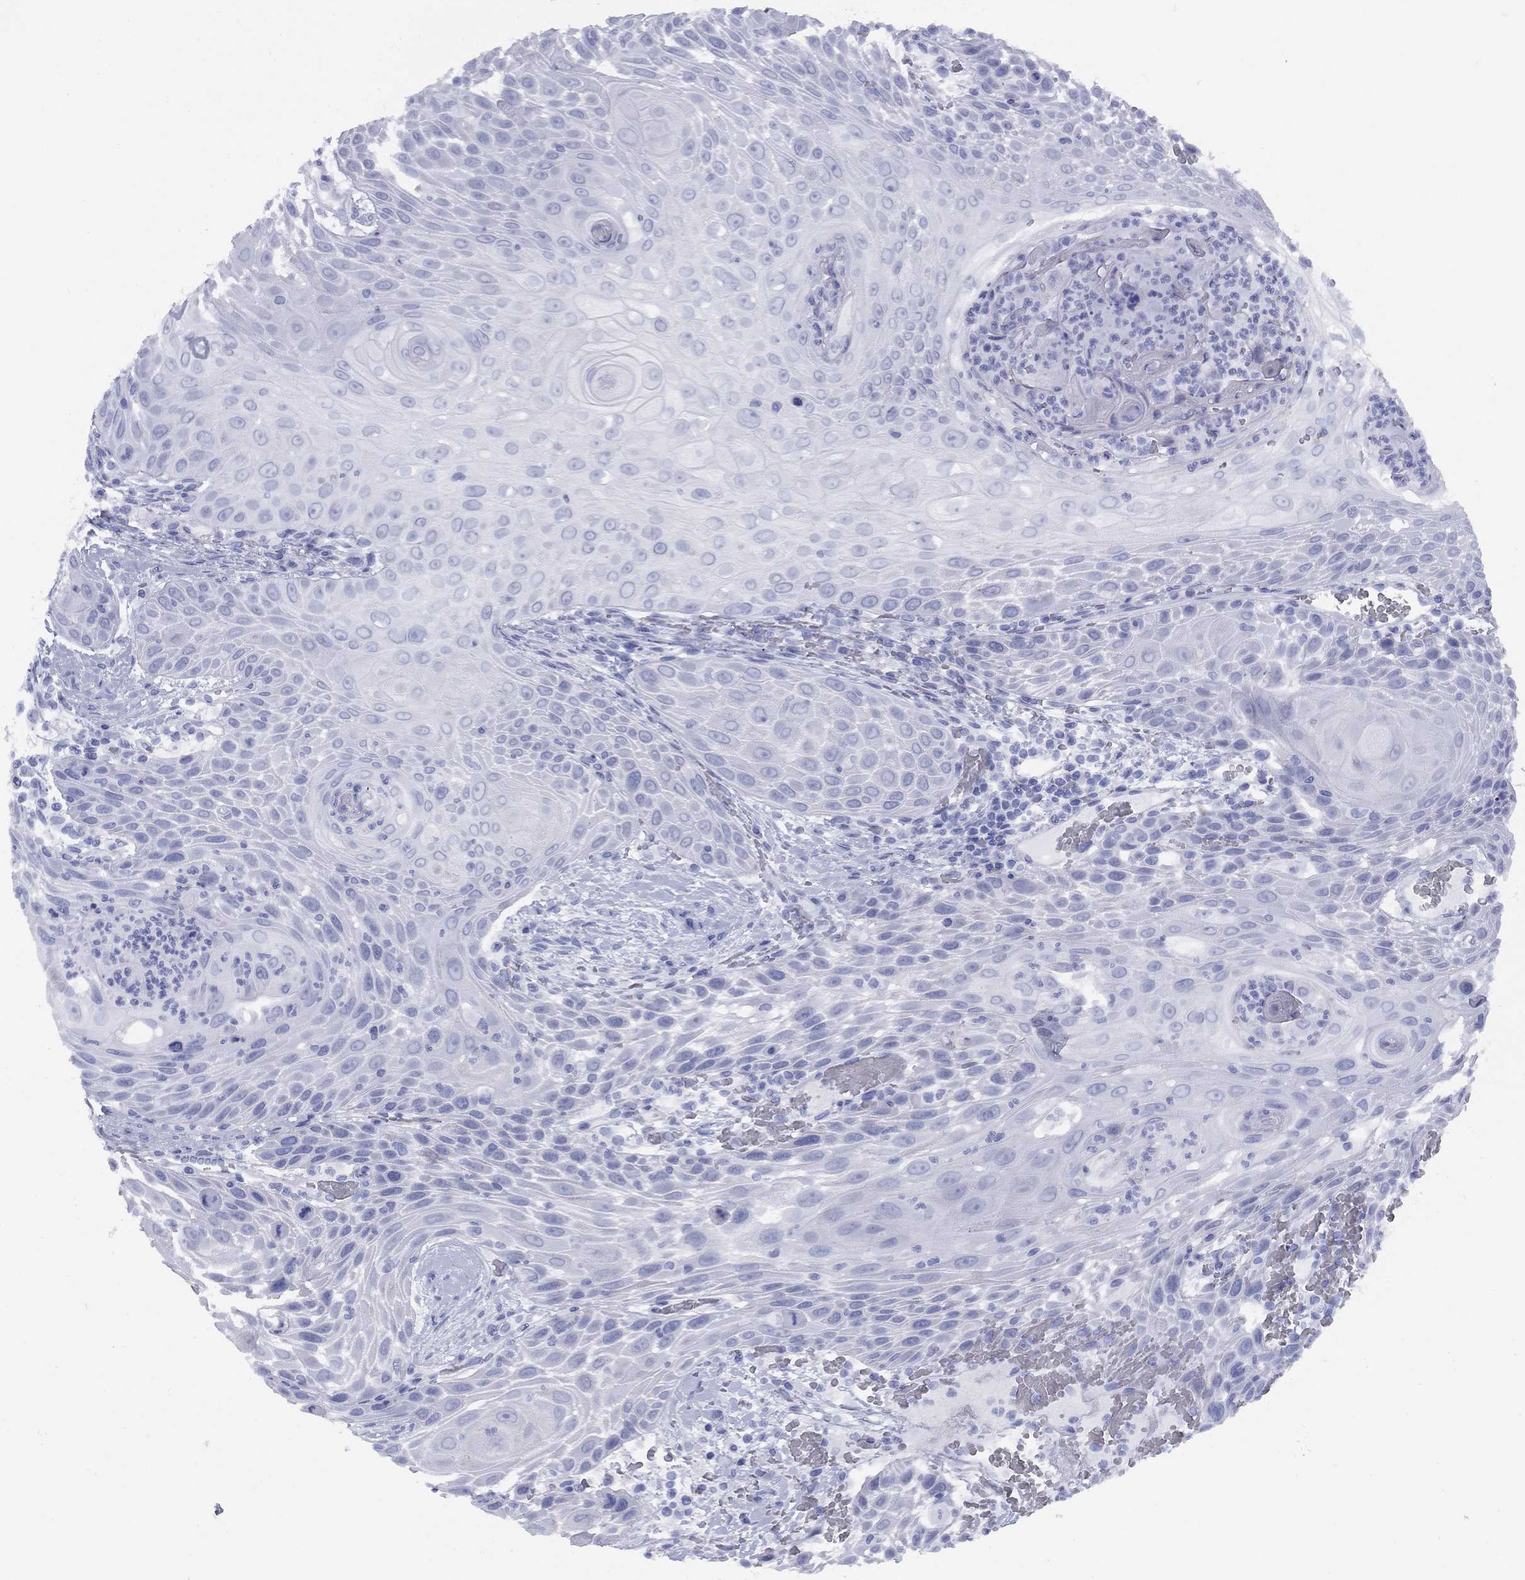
{"staining": {"intensity": "negative", "quantity": "none", "location": "none"}, "tissue": "head and neck cancer", "cell_type": "Tumor cells", "image_type": "cancer", "snomed": [{"axis": "morphology", "description": "Squamous cell carcinoma, NOS"}, {"axis": "topography", "description": "Head-Neck"}], "caption": "Head and neck cancer stained for a protein using immunohistochemistry (IHC) demonstrates no positivity tumor cells.", "gene": "TIGD4", "patient": {"sex": "male", "age": 69}}